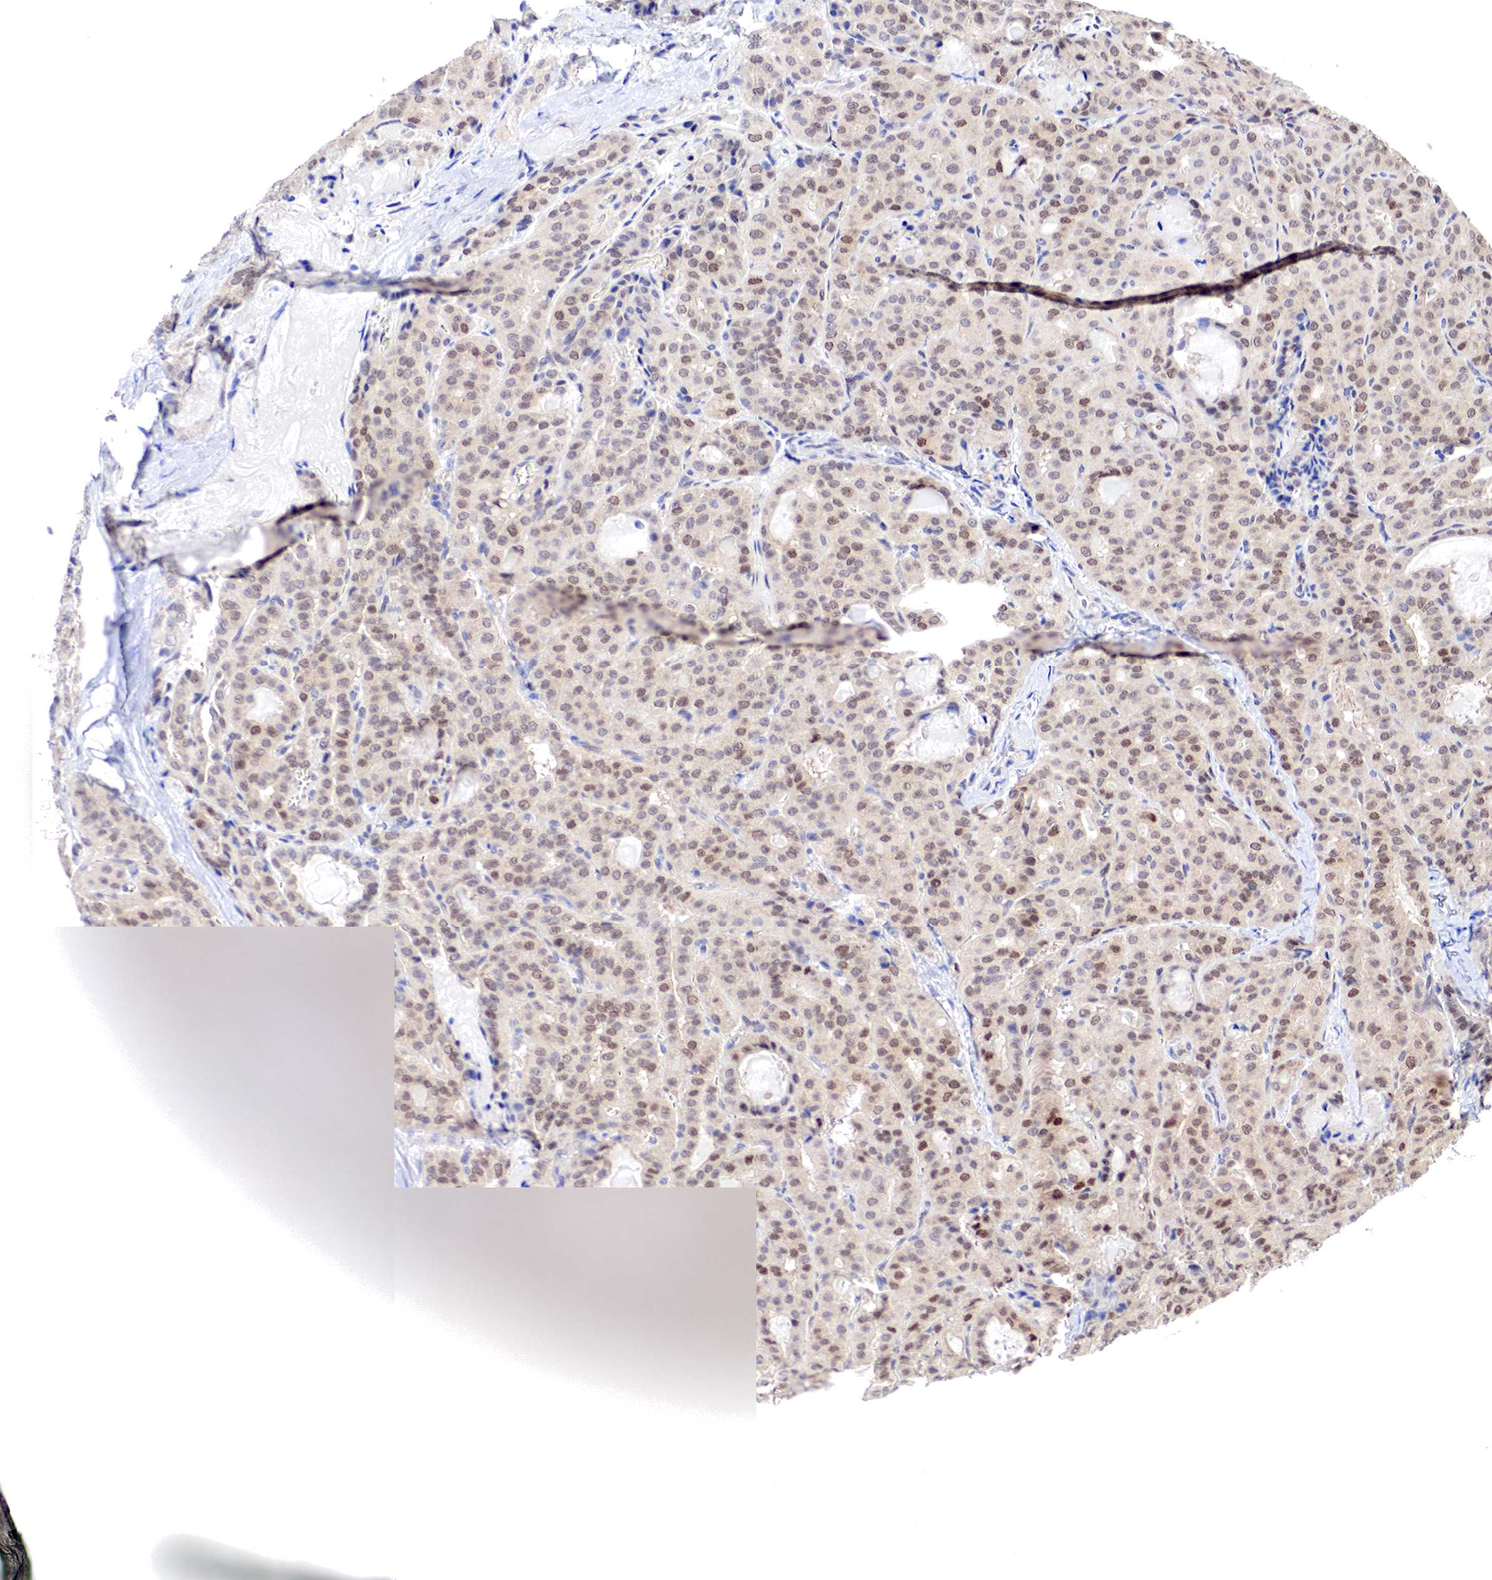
{"staining": {"intensity": "weak", "quantity": ">75%", "location": "cytoplasmic/membranous,nuclear"}, "tissue": "thyroid cancer", "cell_type": "Tumor cells", "image_type": "cancer", "snomed": [{"axis": "morphology", "description": "Papillary adenocarcinoma, NOS"}, {"axis": "topography", "description": "Thyroid gland"}], "caption": "This histopathology image shows immunohistochemistry staining of papillary adenocarcinoma (thyroid), with low weak cytoplasmic/membranous and nuclear expression in approximately >75% of tumor cells.", "gene": "PABIR2", "patient": {"sex": "female", "age": 71}}